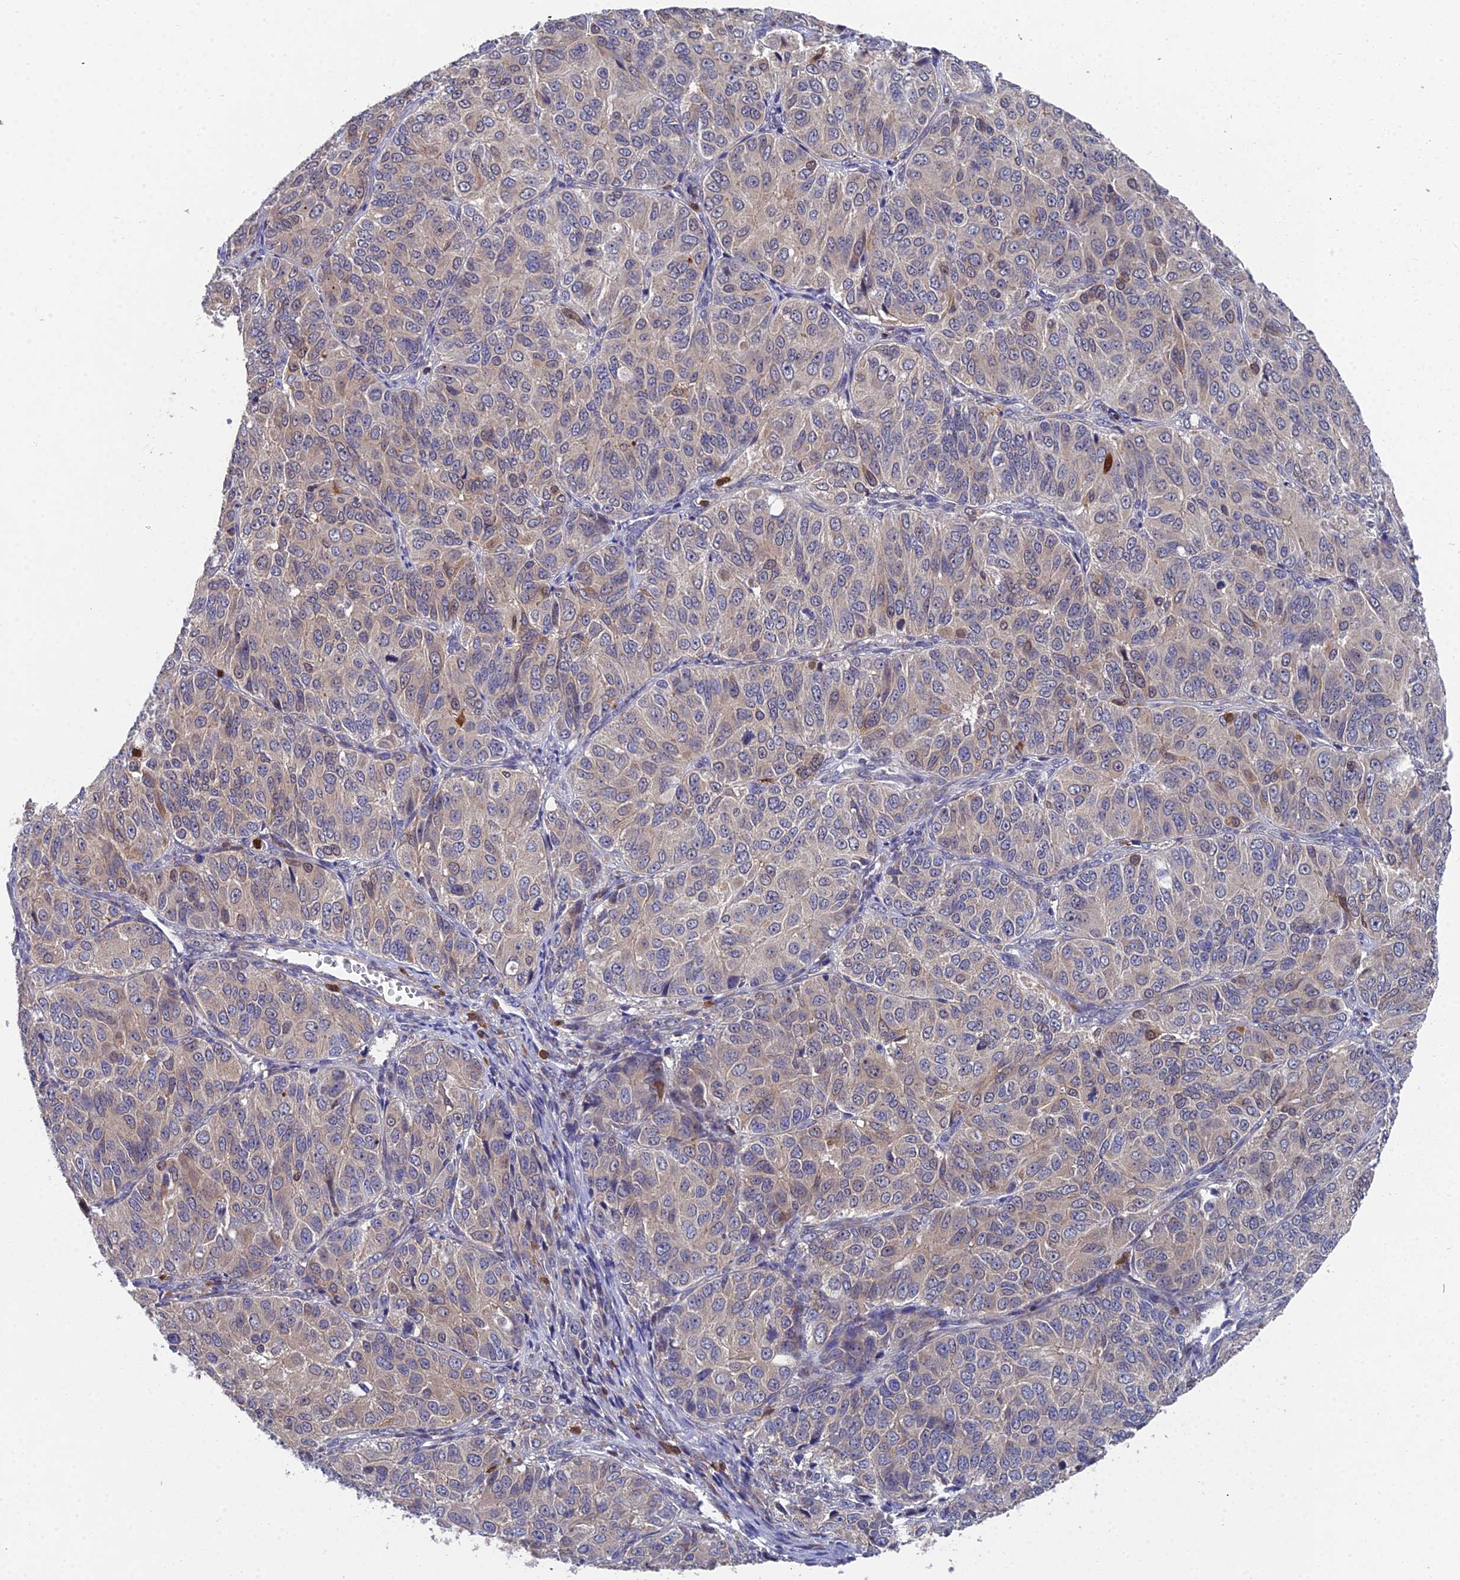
{"staining": {"intensity": "negative", "quantity": "none", "location": "none"}, "tissue": "ovarian cancer", "cell_type": "Tumor cells", "image_type": "cancer", "snomed": [{"axis": "morphology", "description": "Carcinoma, endometroid"}, {"axis": "topography", "description": "Ovary"}], "caption": "Tumor cells are negative for protein expression in human endometroid carcinoma (ovarian).", "gene": "GALK2", "patient": {"sex": "female", "age": 51}}